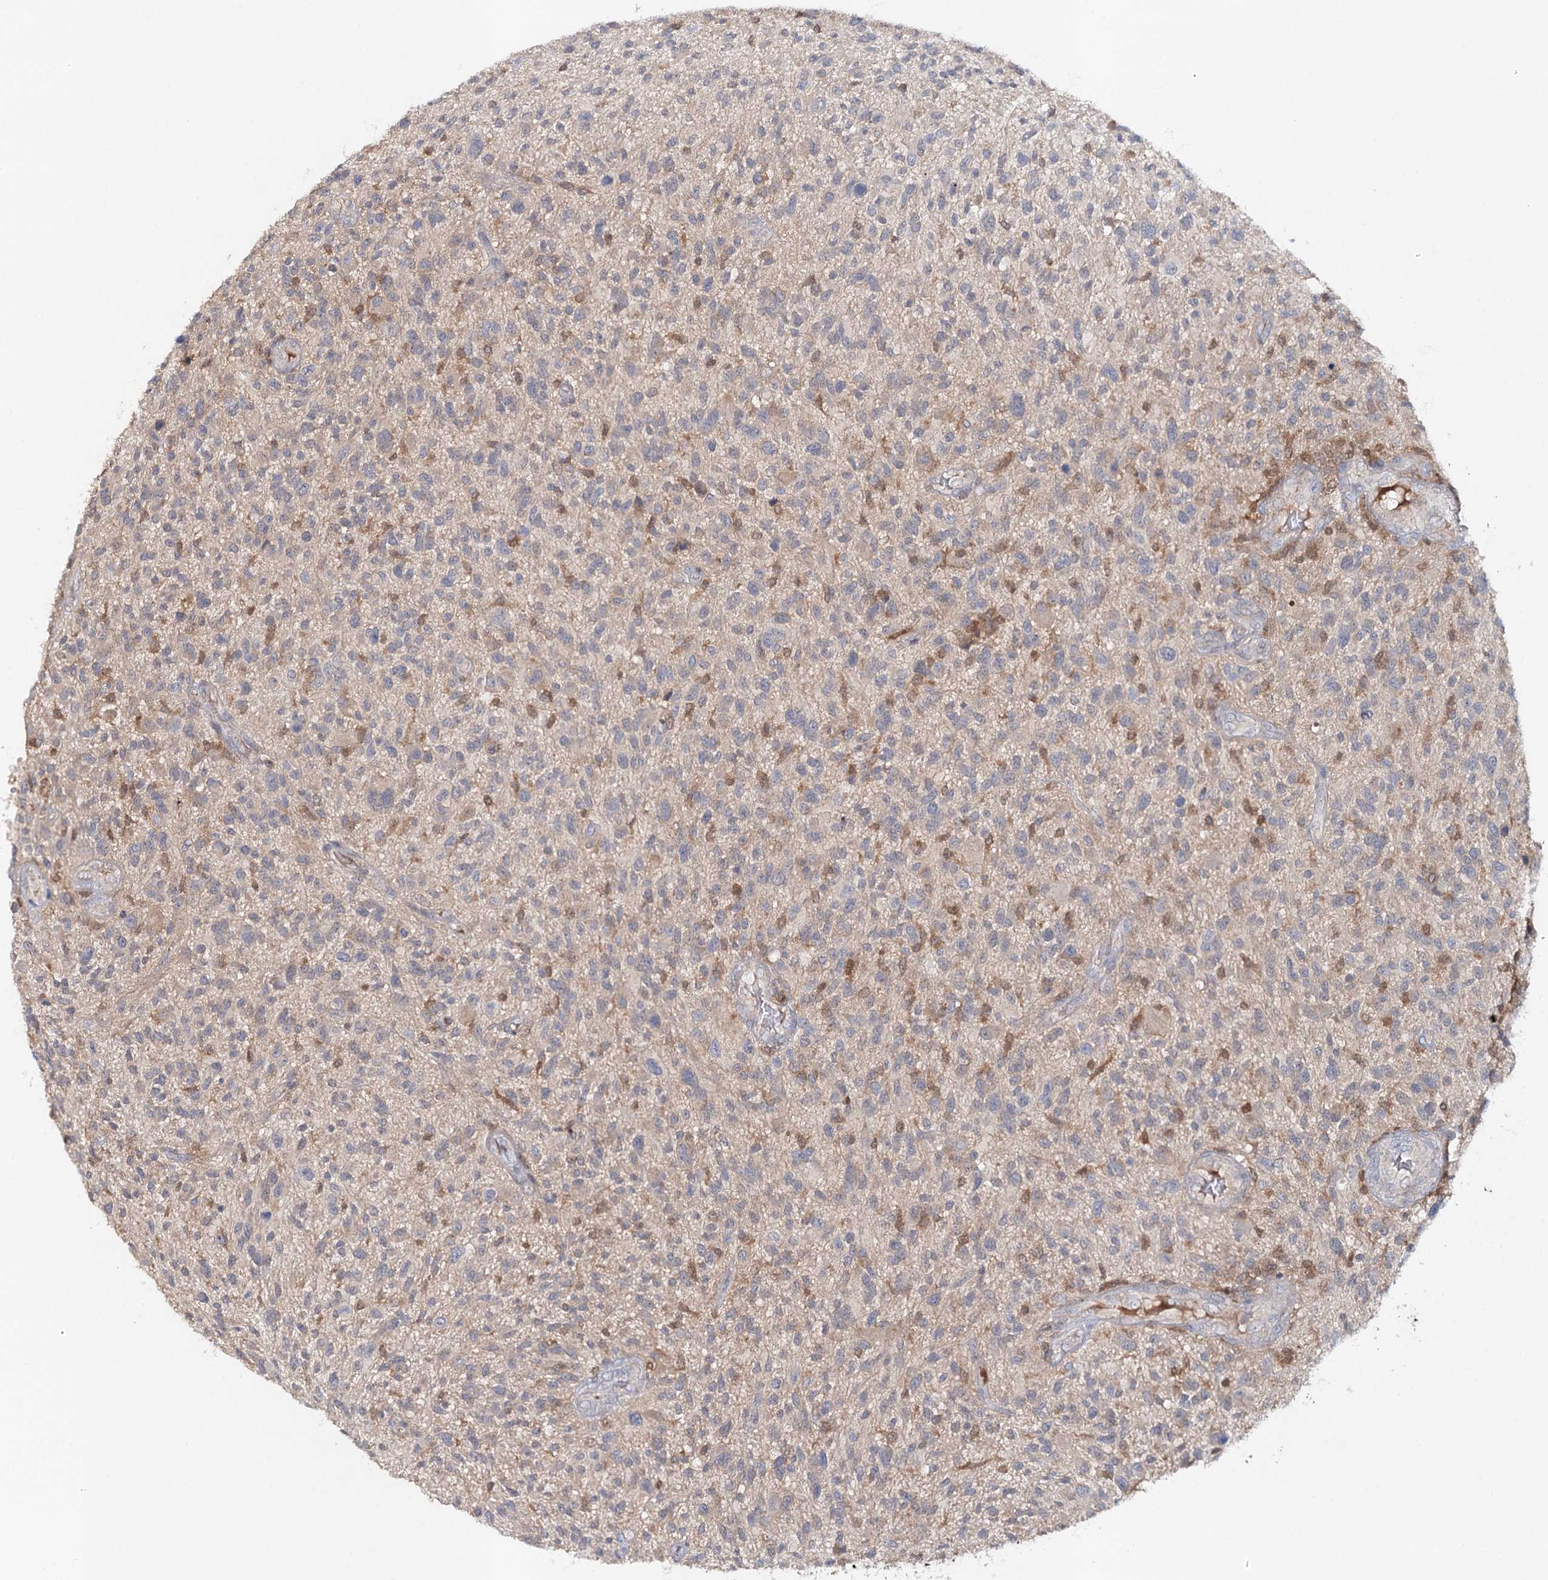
{"staining": {"intensity": "negative", "quantity": "none", "location": "none"}, "tissue": "glioma", "cell_type": "Tumor cells", "image_type": "cancer", "snomed": [{"axis": "morphology", "description": "Glioma, malignant, High grade"}, {"axis": "topography", "description": "Brain"}], "caption": "IHC image of malignant high-grade glioma stained for a protein (brown), which shows no expression in tumor cells.", "gene": "SLC41A2", "patient": {"sex": "male", "age": 47}}